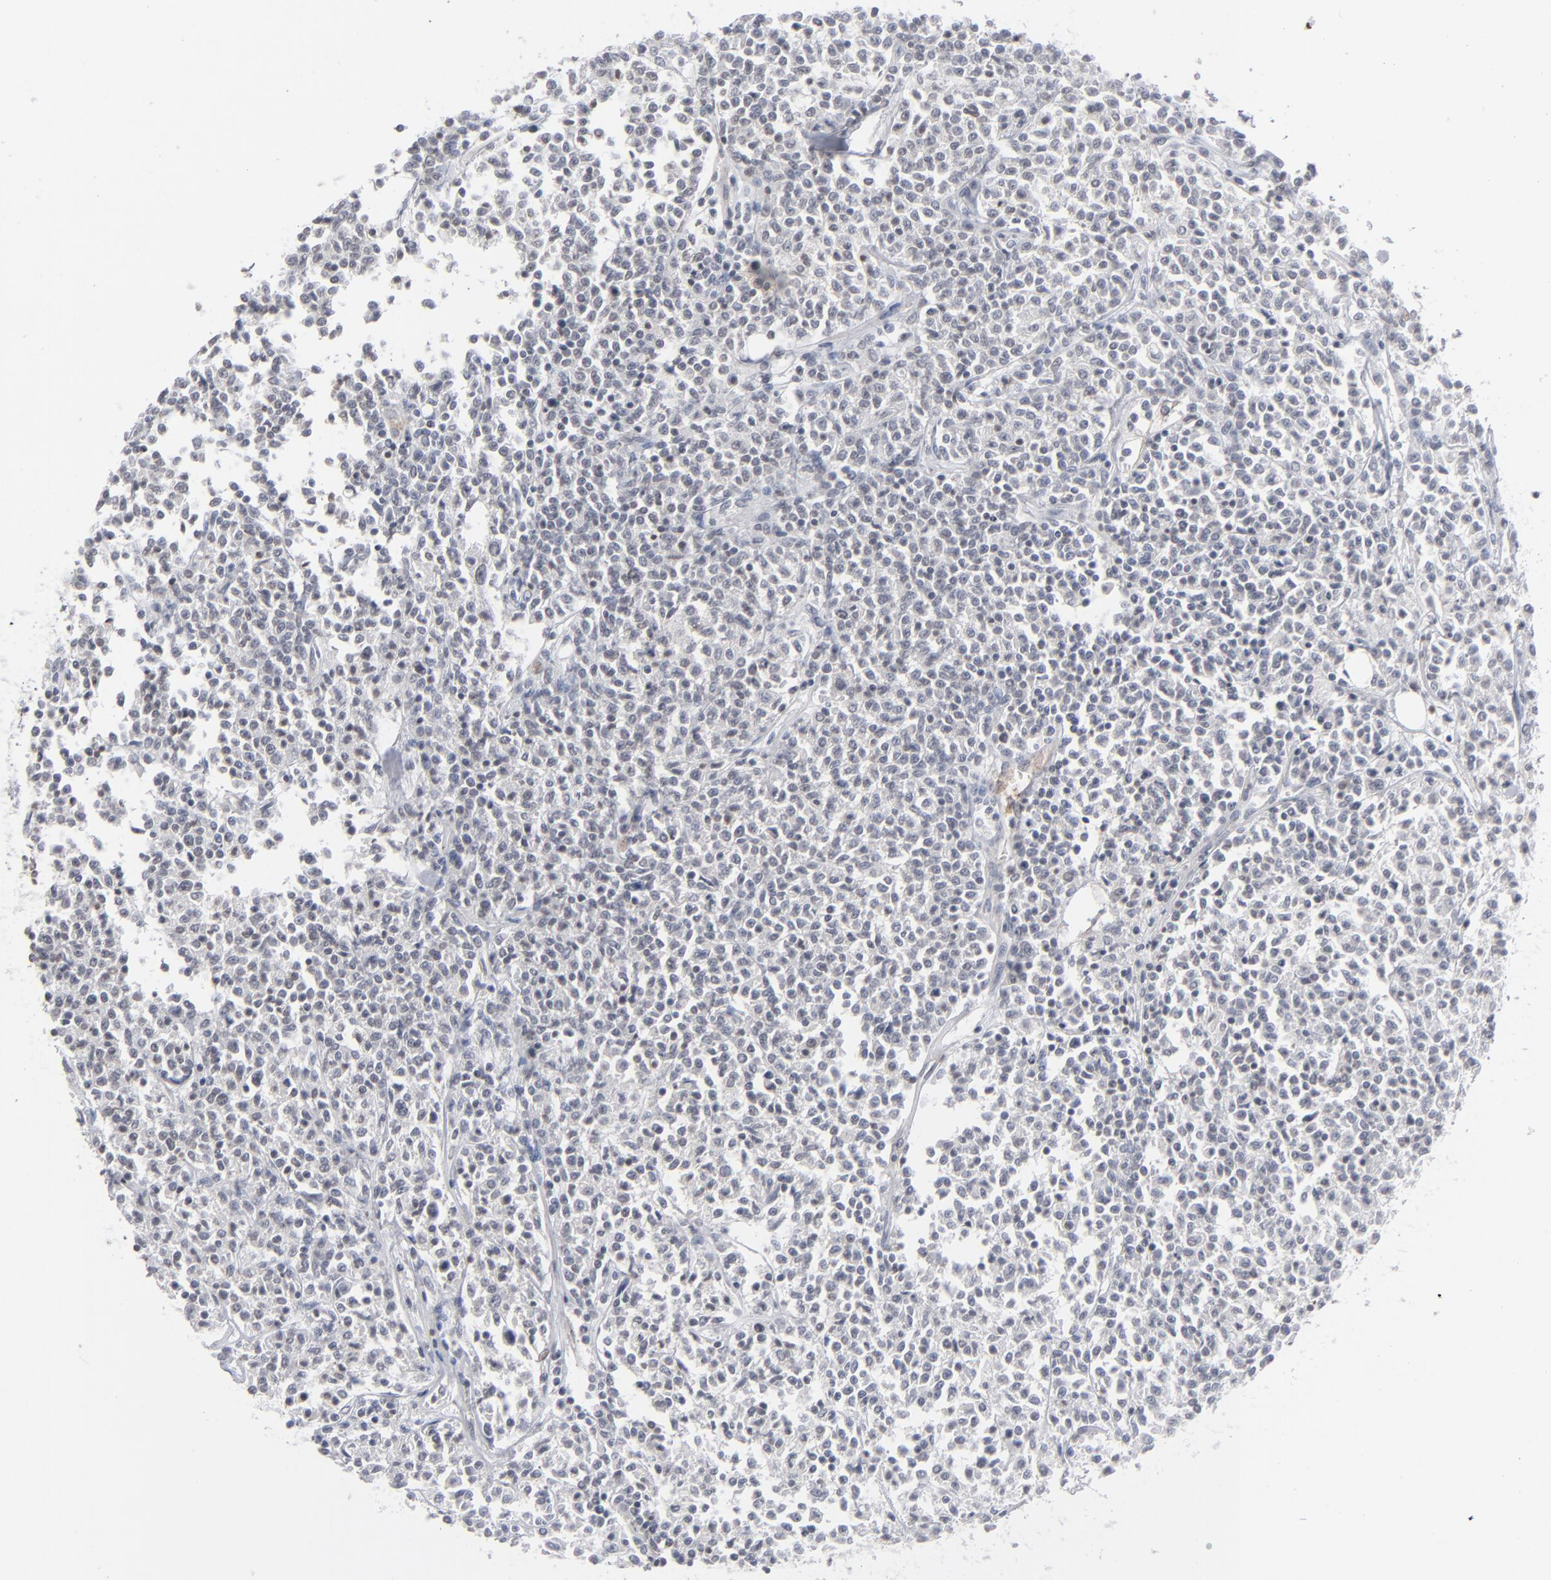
{"staining": {"intensity": "negative", "quantity": "none", "location": "none"}, "tissue": "lymphoma", "cell_type": "Tumor cells", "image_type": "cancer", "snomed": [{"axis": "morphology", "description": "Malignant lymphoma, non-Hodgkin's type, Low grade"}, {"axis": "topography", "description": "Small intestine"}], "caption": "DAB immunohistochemical staining of human low-grade malignant lymphoma, non-Hodgkin's type demonstrates no significant positivity in tumor cells.", "gene": "POF1B", "patient": {"sex": "female", "age": 59}}